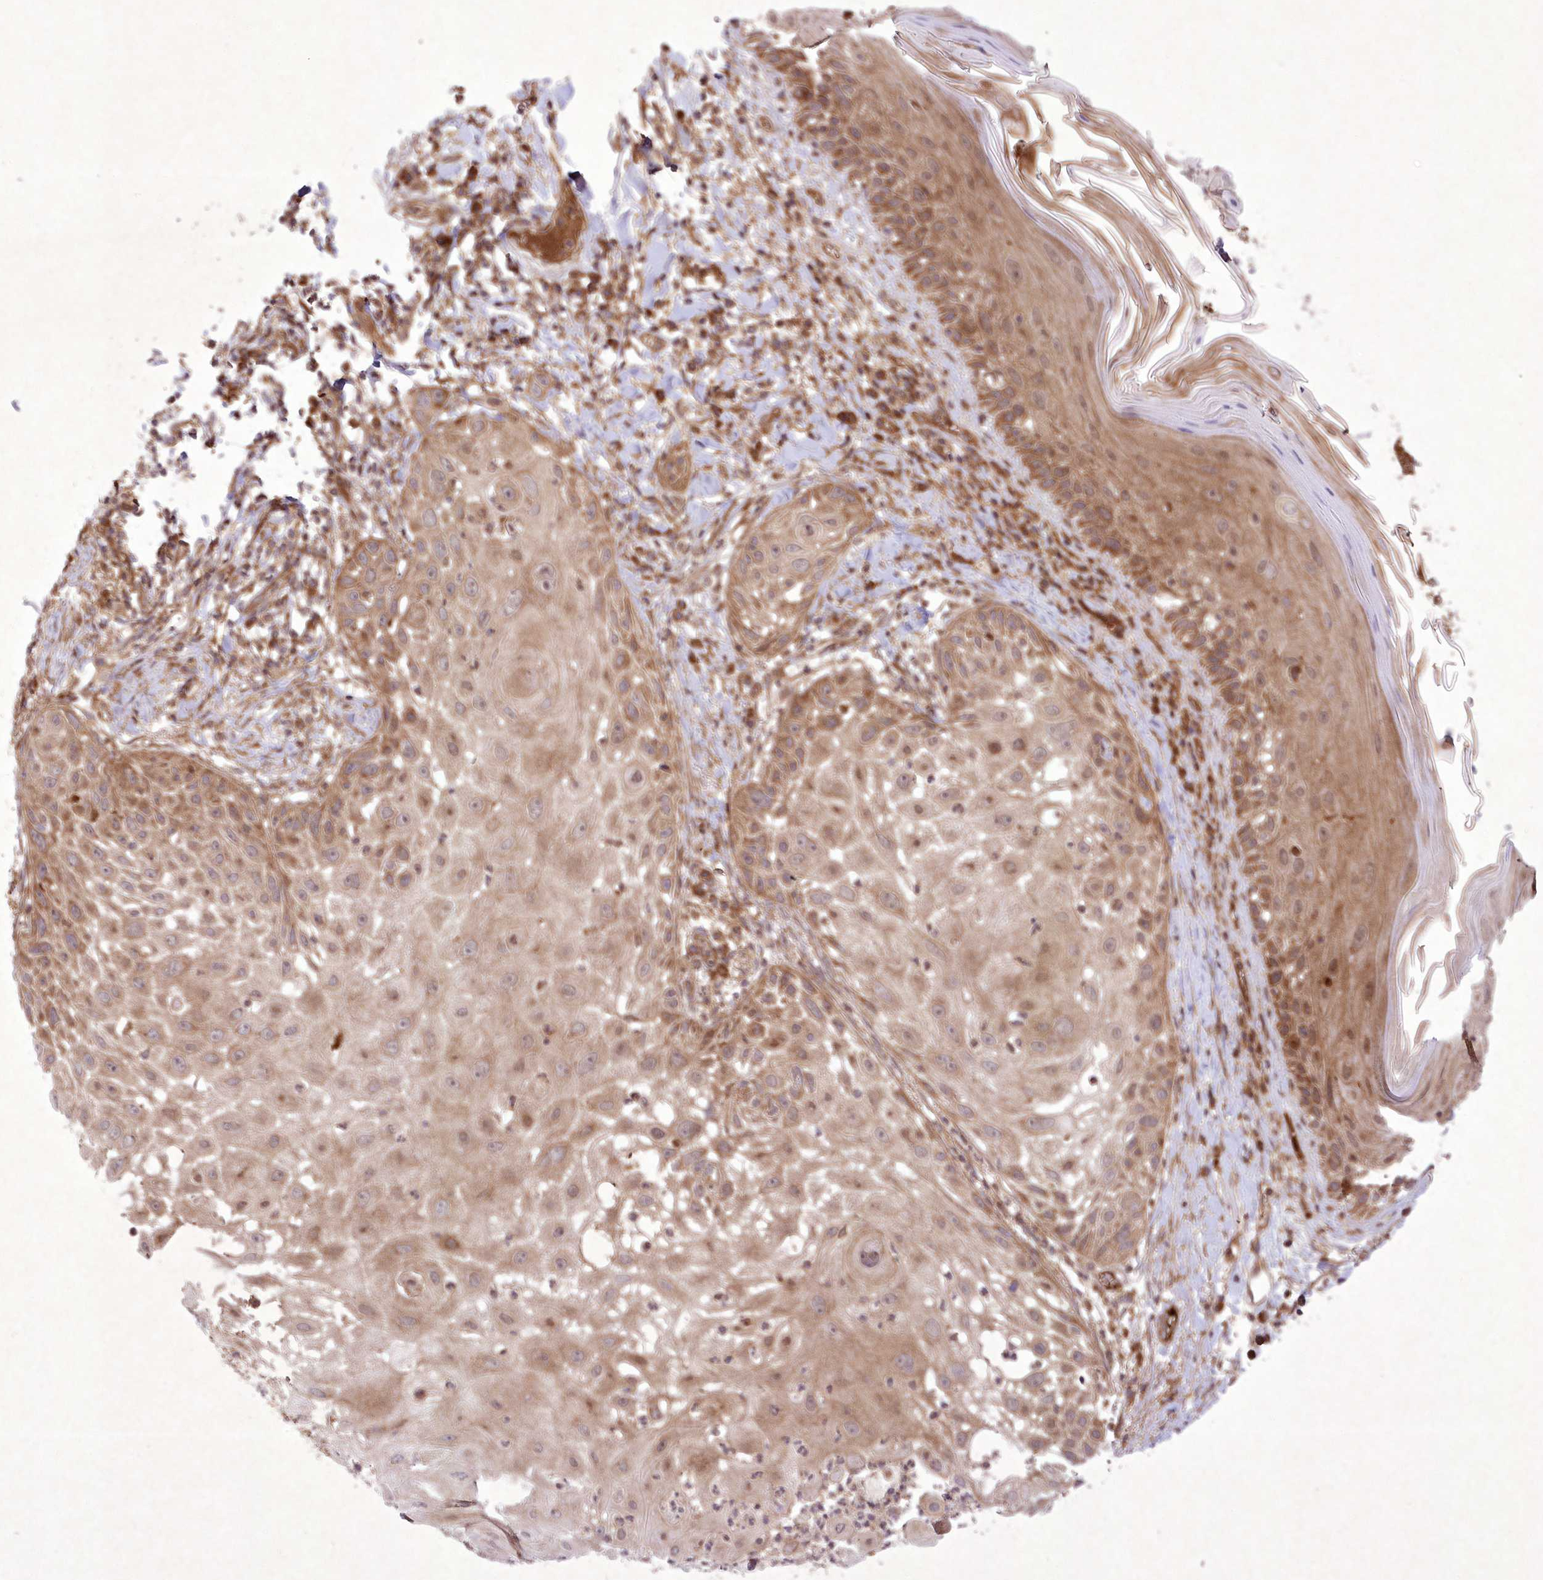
{"staining": {"intensity": "moderate", "quantity": "25%-75%", "location": "cytoplasmic/membranous"}, "tissue": "skin cancer", "cell_type": "Tumor cells", "image_type": "cancer", "snomed": [{"axis": "morphology", "description": "Squamous cell carcinoma, NOS"}, {"axis": "topography", "description": "Skin"}], "caption": "The image reveals a brown stain indicating the presence of a protein in the cytoplasmic/membranous of tumor cells in skin squamous cell carcinoma.", "gene": "APOM", "patient": {"sex": "female", "age": 44}}